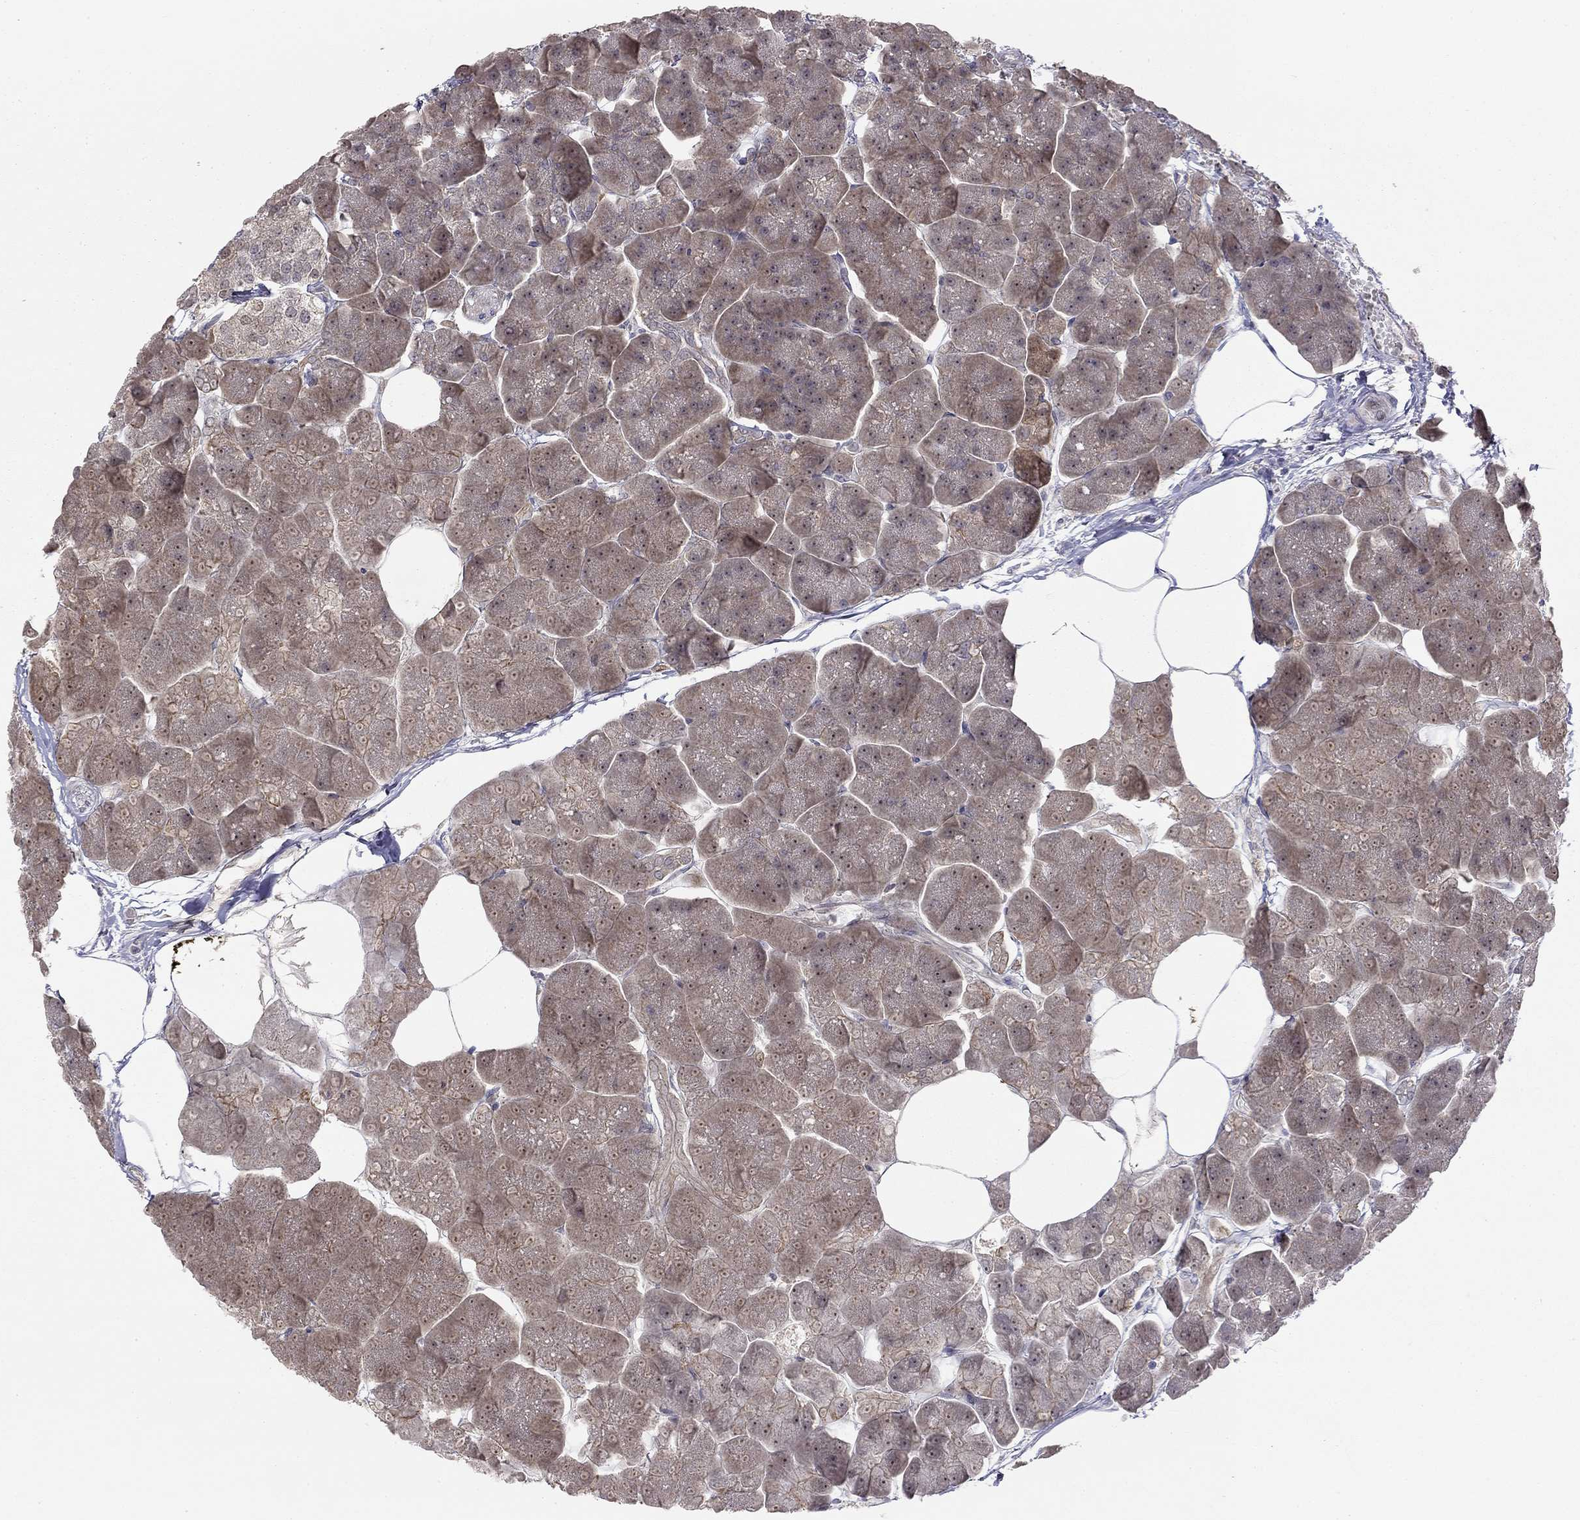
{"staining": {"intensity": "weak", "quantity": ">75%", "location": "cytoplasmic/membranous"}, "tissue": "pancreas", "cell_type": "Exocrine glandular cells", "image_type": "normal", "snomed": [{"axis": "morphology", "description": "Normal tissue, NOS"}, {"axis": "topography", "description": "Adipose tissue"}, {"axis": "topography", "description": "Pancreas"}, {"axis": "topography", "description": "Peripheral nerve tissue"}], "caption": "Protein staining by IHC exhibits weak cytoplasmic/membranous expression in approximately >75% of exocrine glandular cells in unremarkable pancreas.", "gene": "STXBP6", "patient": {"sex": "female", "age": 58}}